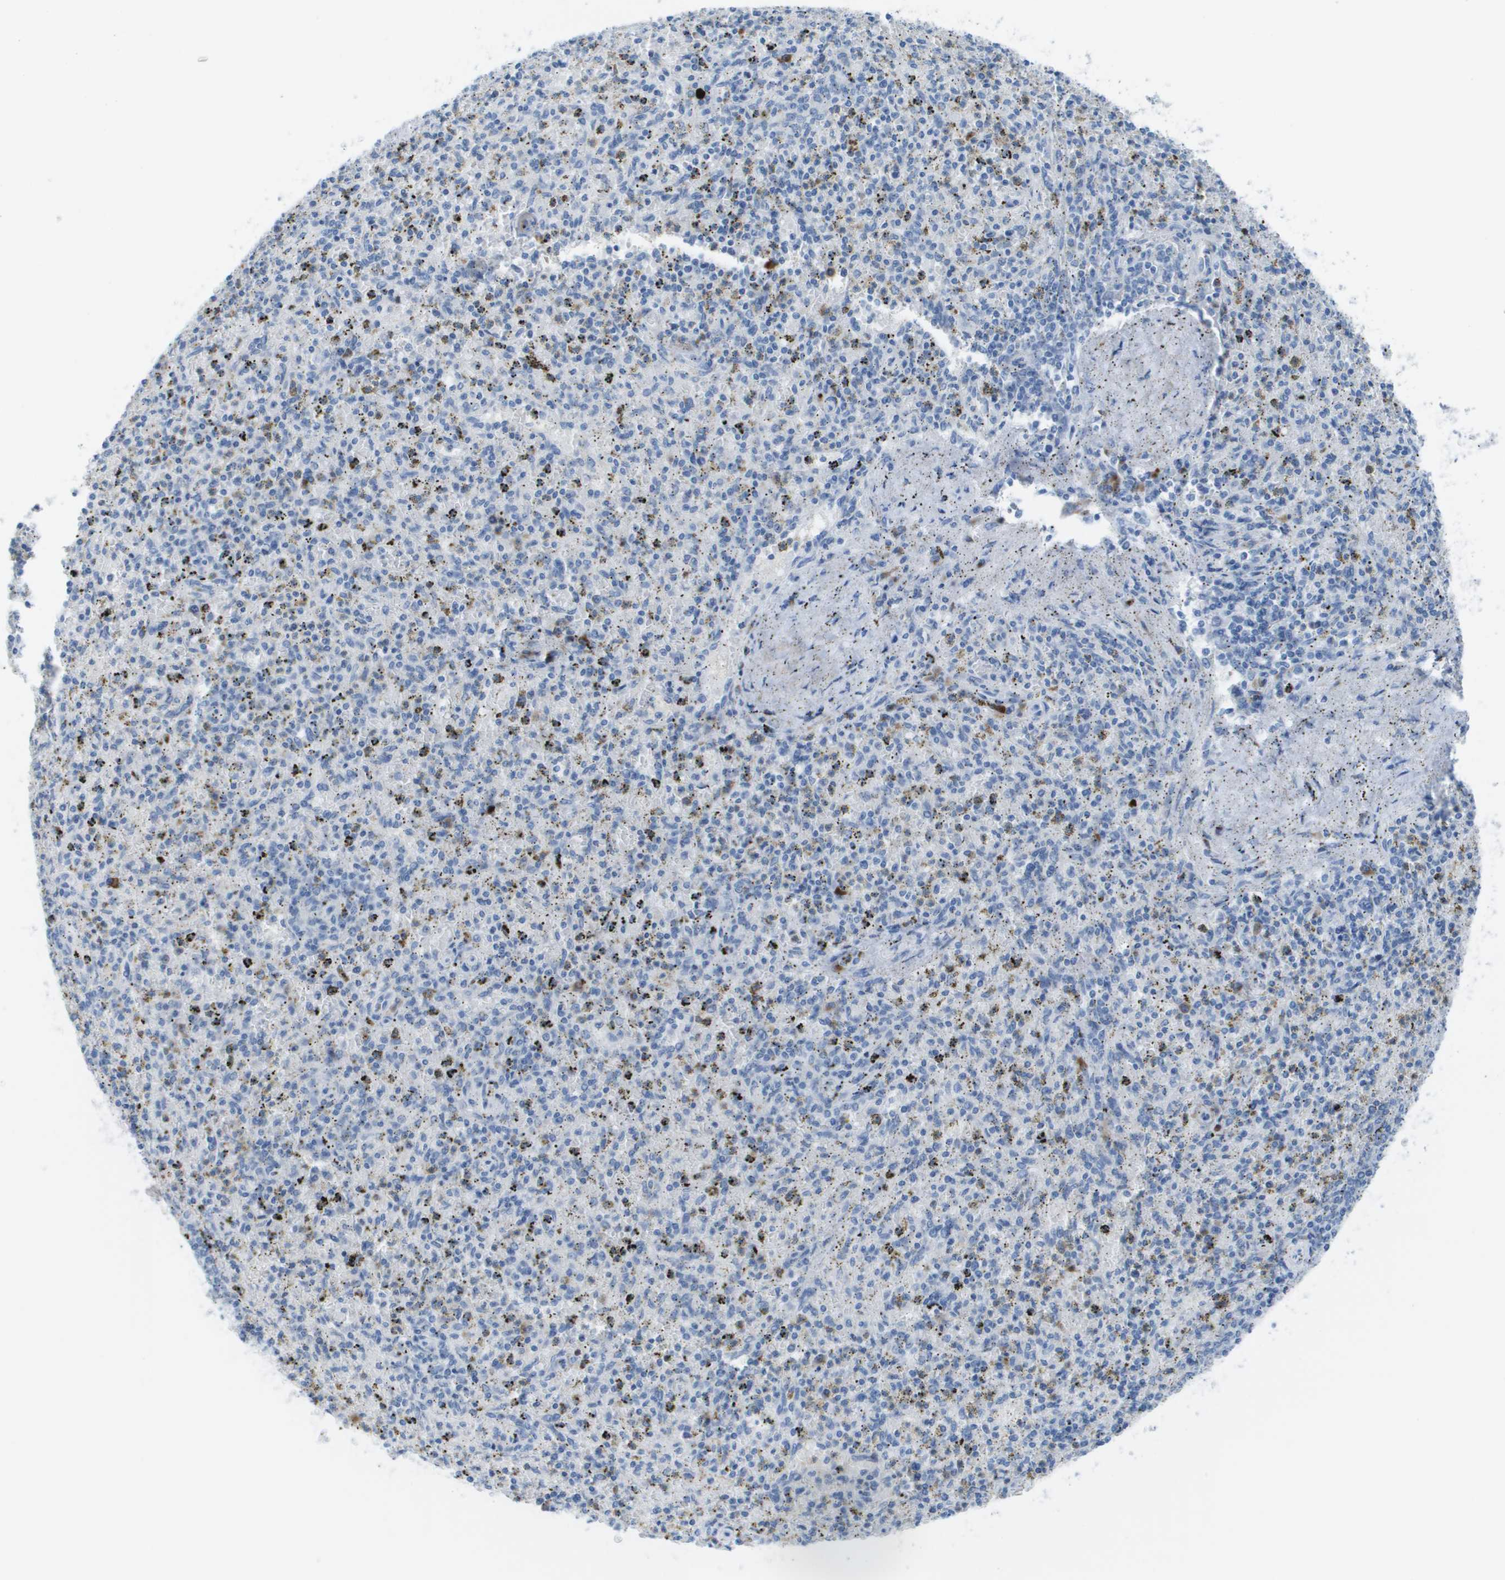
{"staining": {"intensity": "strong", "quantity": "<25%", "location": "cytoplasmic/membranous"}, "tissue": "spleen", "cell_type": "Cells in red pulp", "image_type": "normal", "snomed": [{"axis": "morphology", "description": "Normal tissue, NOS"}, {"axis": "topography", "description": "Spleen"}], "caption": "This micrograph shows immunohistochemistry (IHC) staining of unremarkable human spleen, with medium strong cytoplasmic/membranous expression in approximately <25% of cells in red pulp.", "gene": "GPR18", "patient": {"sex": "male", "age": 72}}